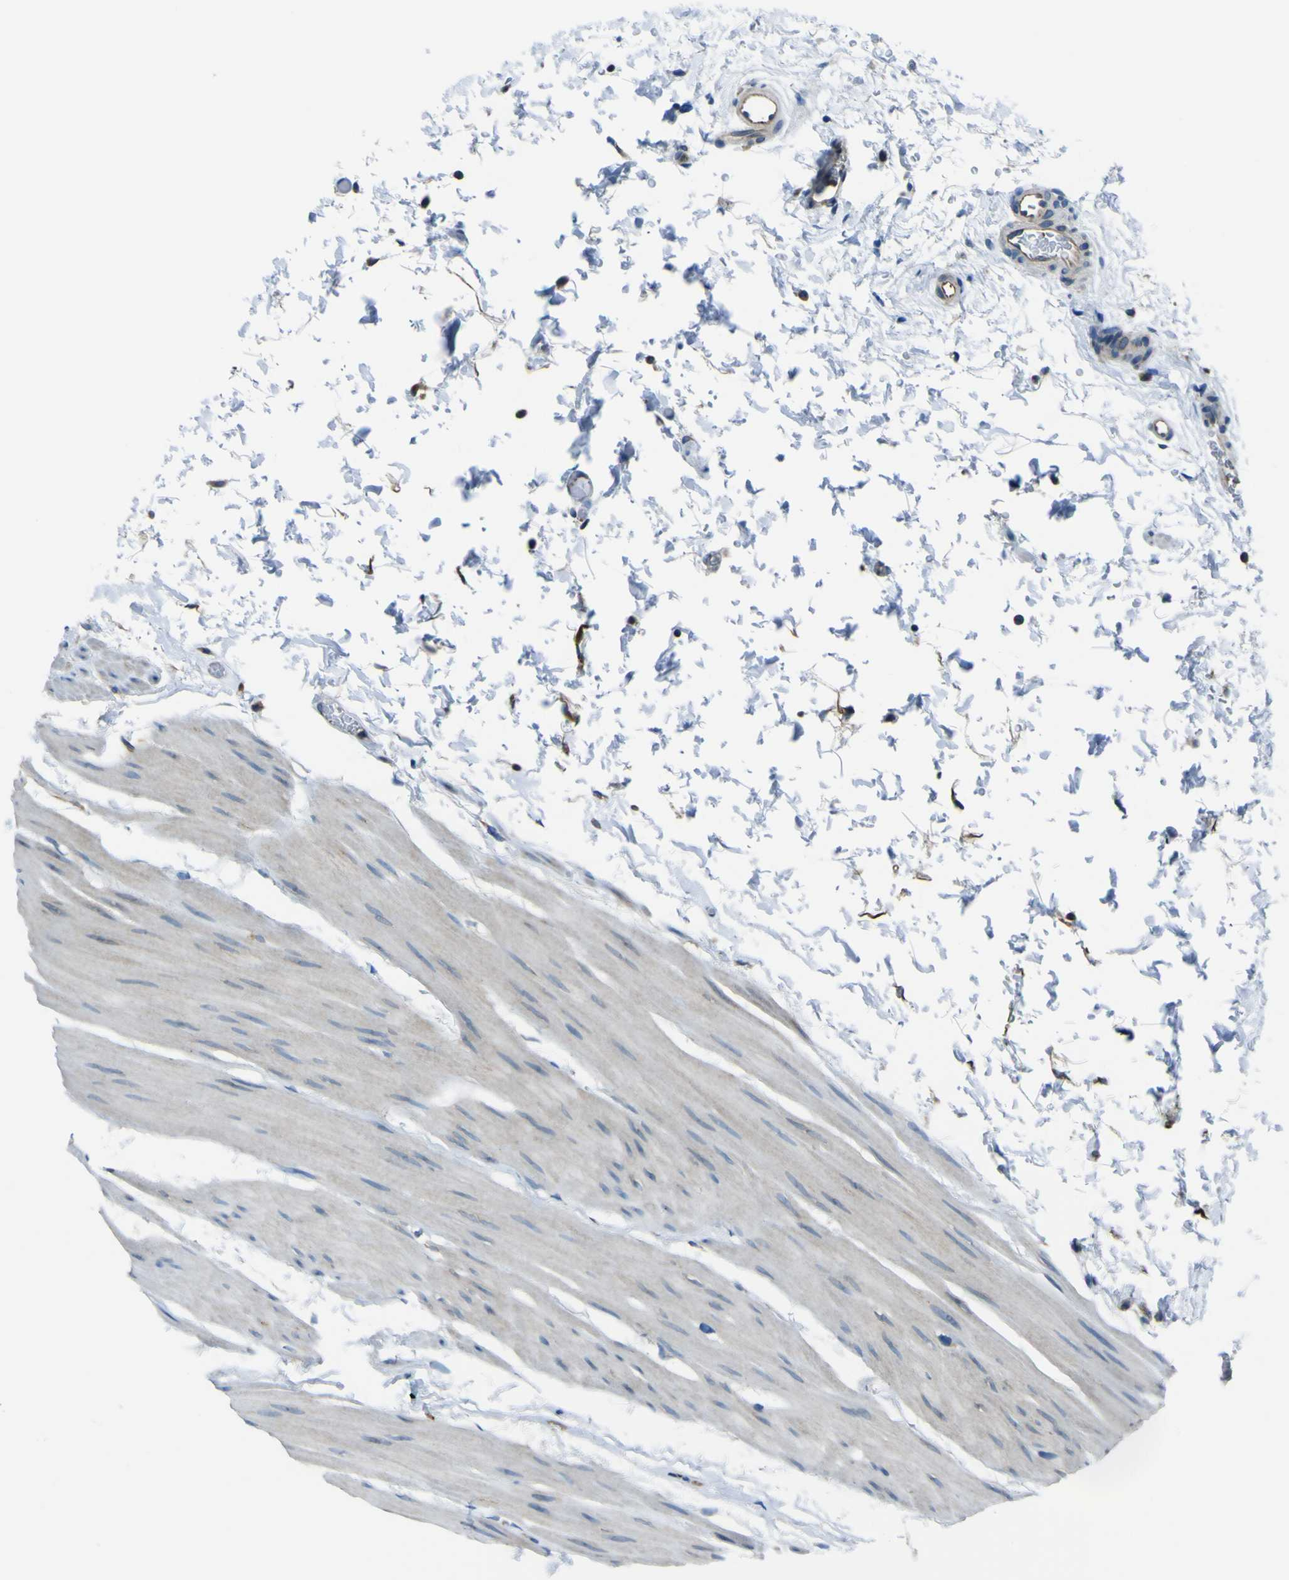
{"staining": {"intensity": "moderate", "quantity": ">75%", "location": "cytoplasmic/membranous"}, "tissue": "urinary bladder", "cell_type": "Urothelial cells", "image_type": "normal", "snomed": [{"axis": "morphology", "description": "Normal tissue, NOS"}, {"axis": "topography", "description": "Urinary bladder"}], "caption": "IHC of benign human urinary bladder shows medium levels of moderate cytoplasmic/membranous positivity in about >75% of urothelial cells.", "gene": "STIM1", "patient": {"sex": "male", "age": 51}}